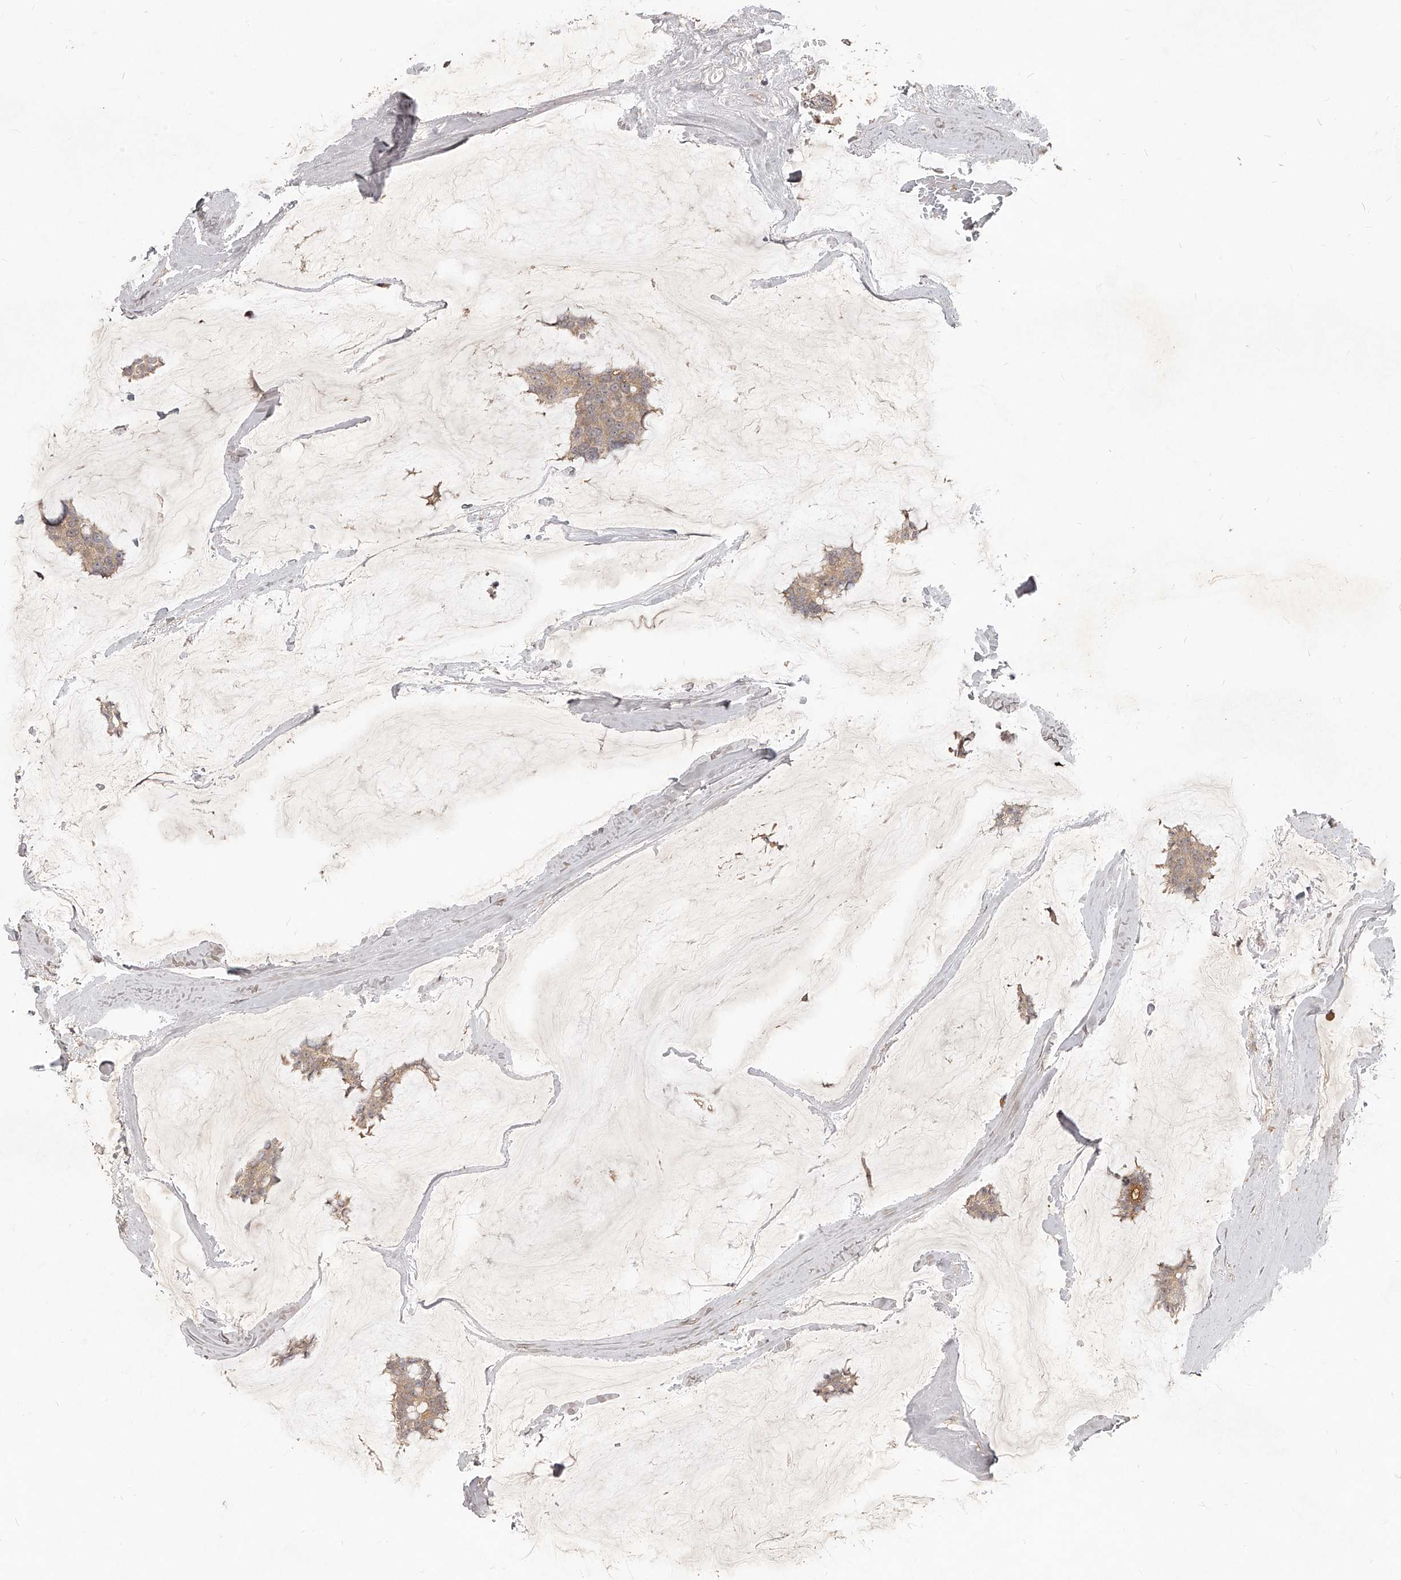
{"staining": {"intensity": "weak", "quantity": ">75%", "location": "cytoplasmic/membranous"}, "tissue": "breast cancer", "cell_type": "Tumor cells", "image_type": "cancer", "snomed": [{"axis": "morphology", "description": "Duct carcinoma"}, {"axis": "topography", "description": "Breast"}], "caption": "The photomicrograph demonstrates a brown stain indicating the presence of a protein in the cytoplasmic/membranous of tumor cells in breast cancer (intraductal carcinoma).", "gene": "SLC37A1", "patient": {"sex": "female", "age": 93}}